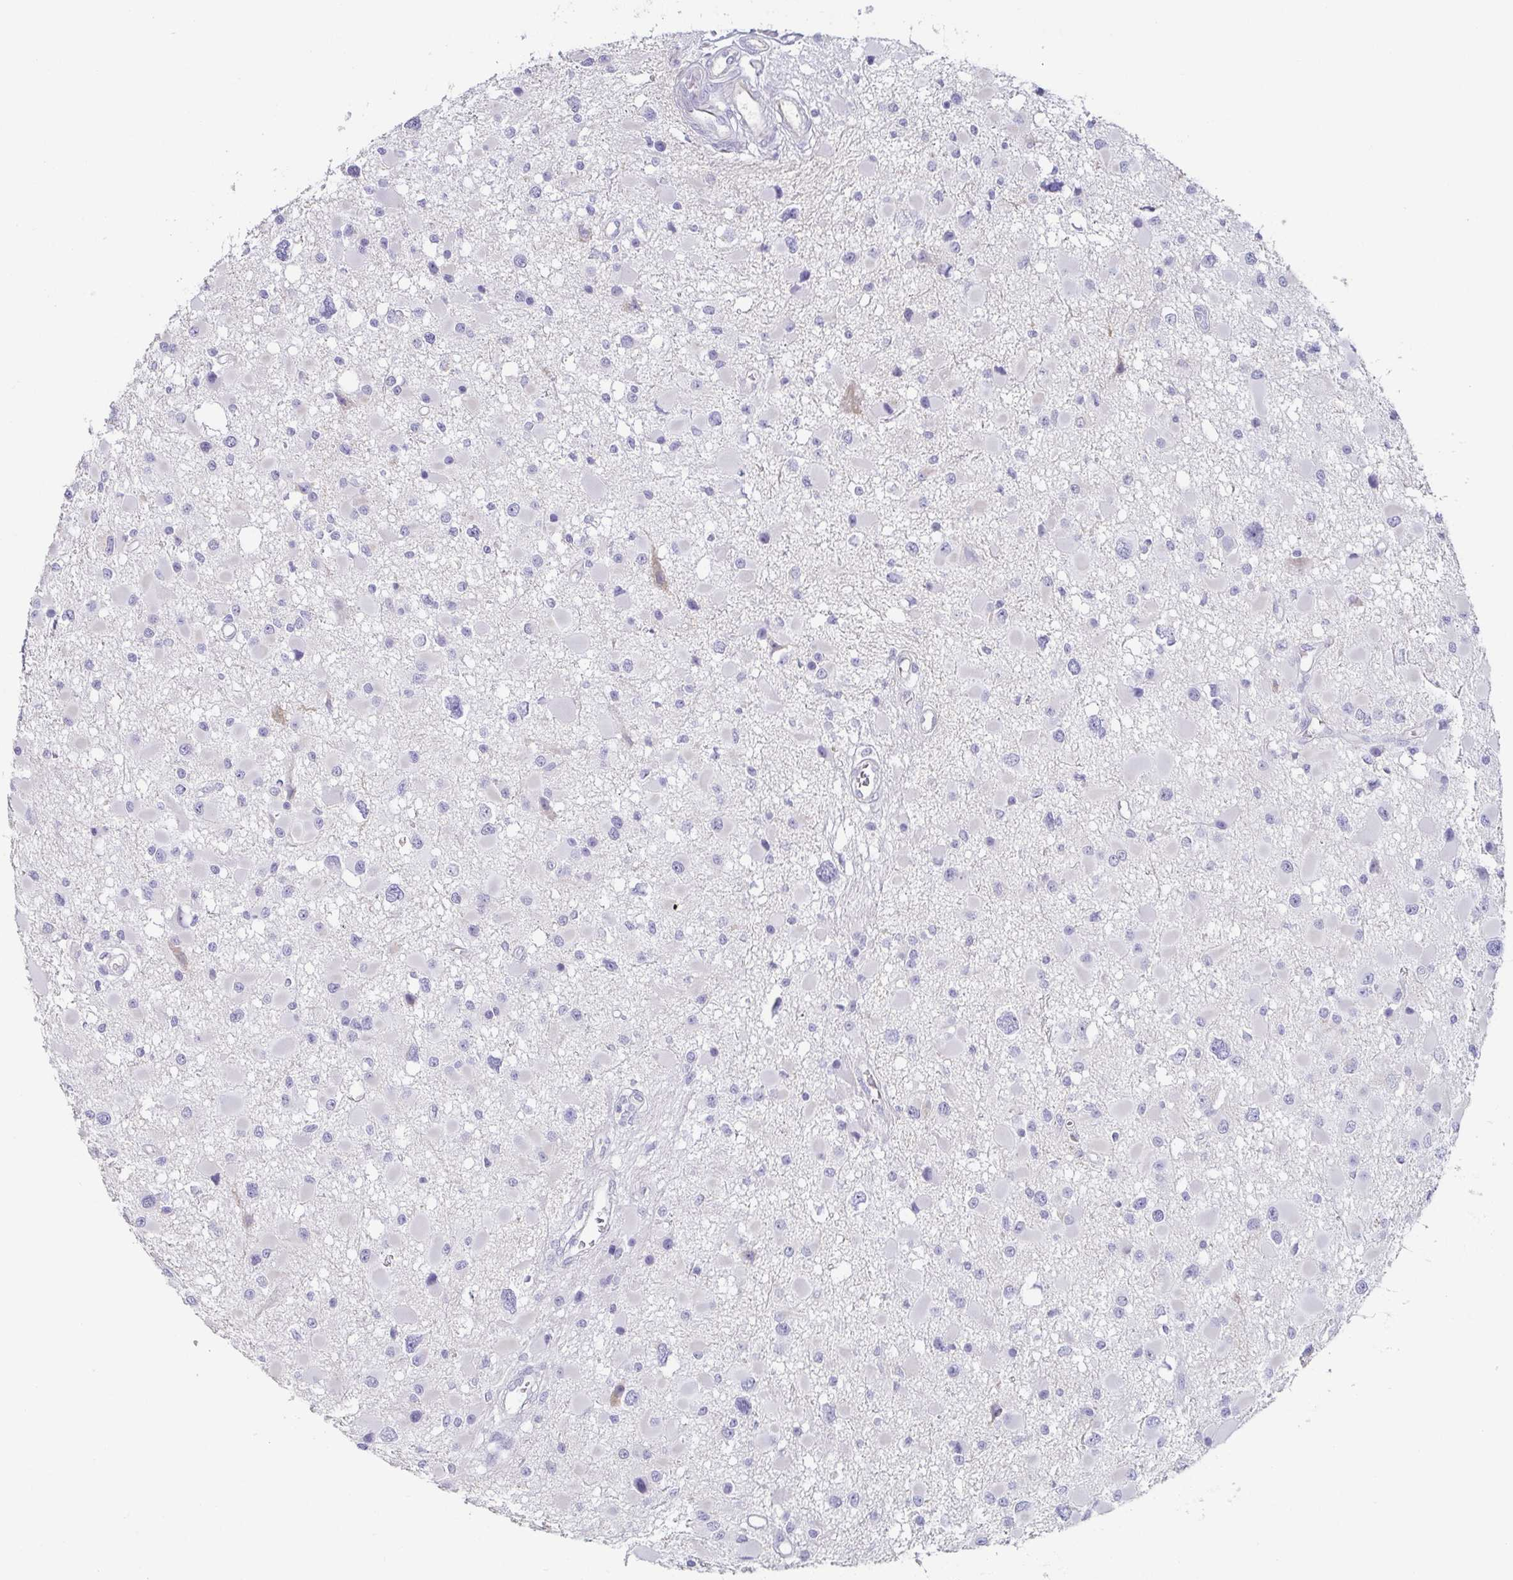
{"staining": {"intensity": "negative", "quantity": "none", "location": "none"}, "tissue": "glioma", "cell_type": "Tumor cells", "image_type": "cancer", "snomed": [{"axis": "morphology", "description": "Glioma, malignant, High grade"}, {"axis": "topography", "description": "Brain"}], "caption": "Tumor cells are negative for brown protein staining in malignant high-grade glioma.", "gene": "PRR27", "patient": {"sex": "male", "age": 54}}